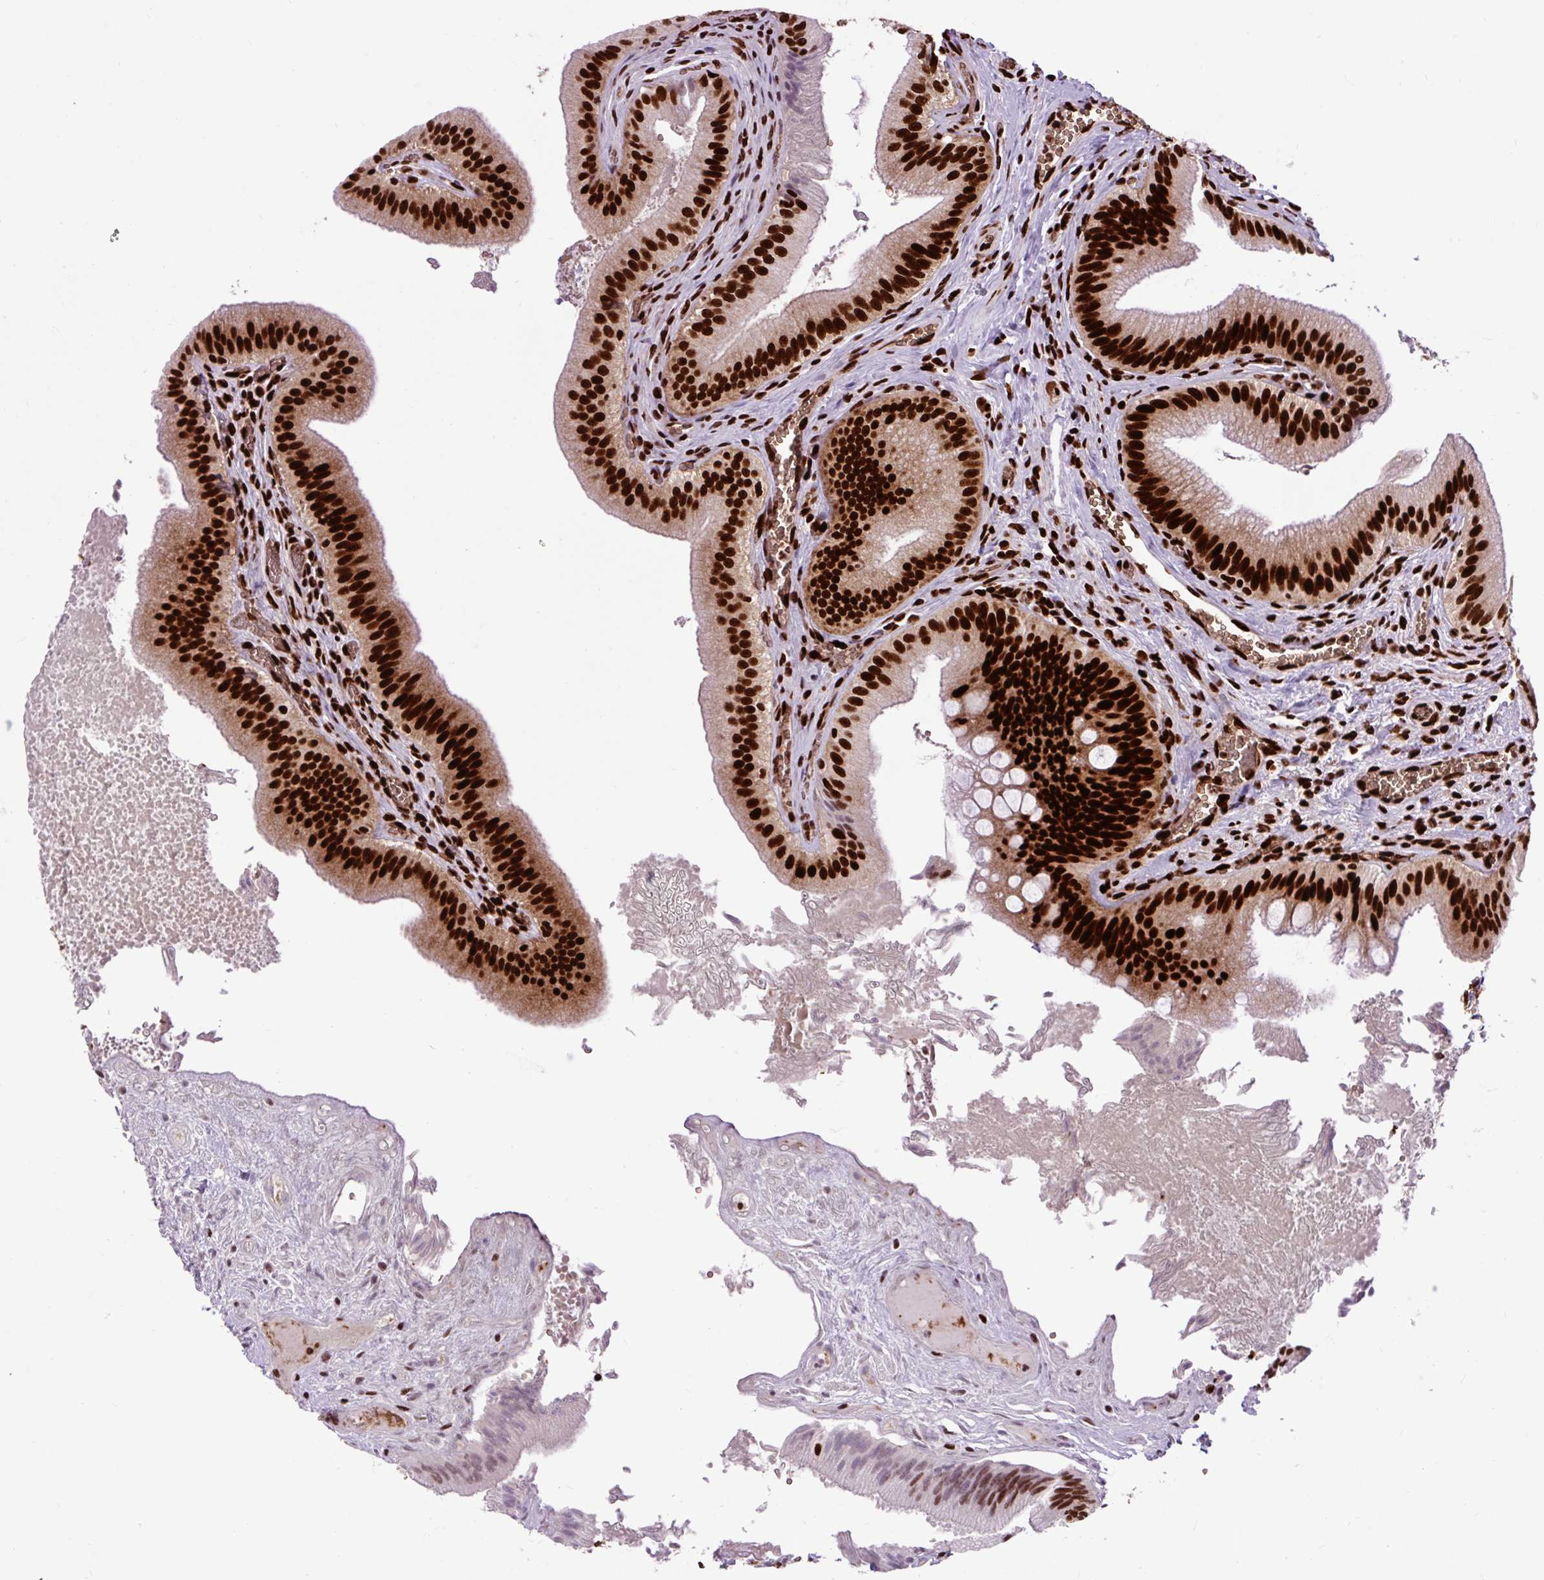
{"staining": {"intensity": "strong", "quantity": ">75%", "location": "nuclear"}, "tissue": "gallbladder", "cell_type": "Glandular cells", "image_type": "normal", "snomed": [{"axis": "morphology", "description": "Normal tissue, NOS"}, {"axis": "topography", "description": "Gallbladder"}], "caption": "This micrograph demonstrates immunohistochemistry (IHC) staining of normal human gallbladder, with high strong nuclear expression in approximately >75% of glandular cells.", "gene": "FUS", "patient": {"sex": "male", "age": 17}}